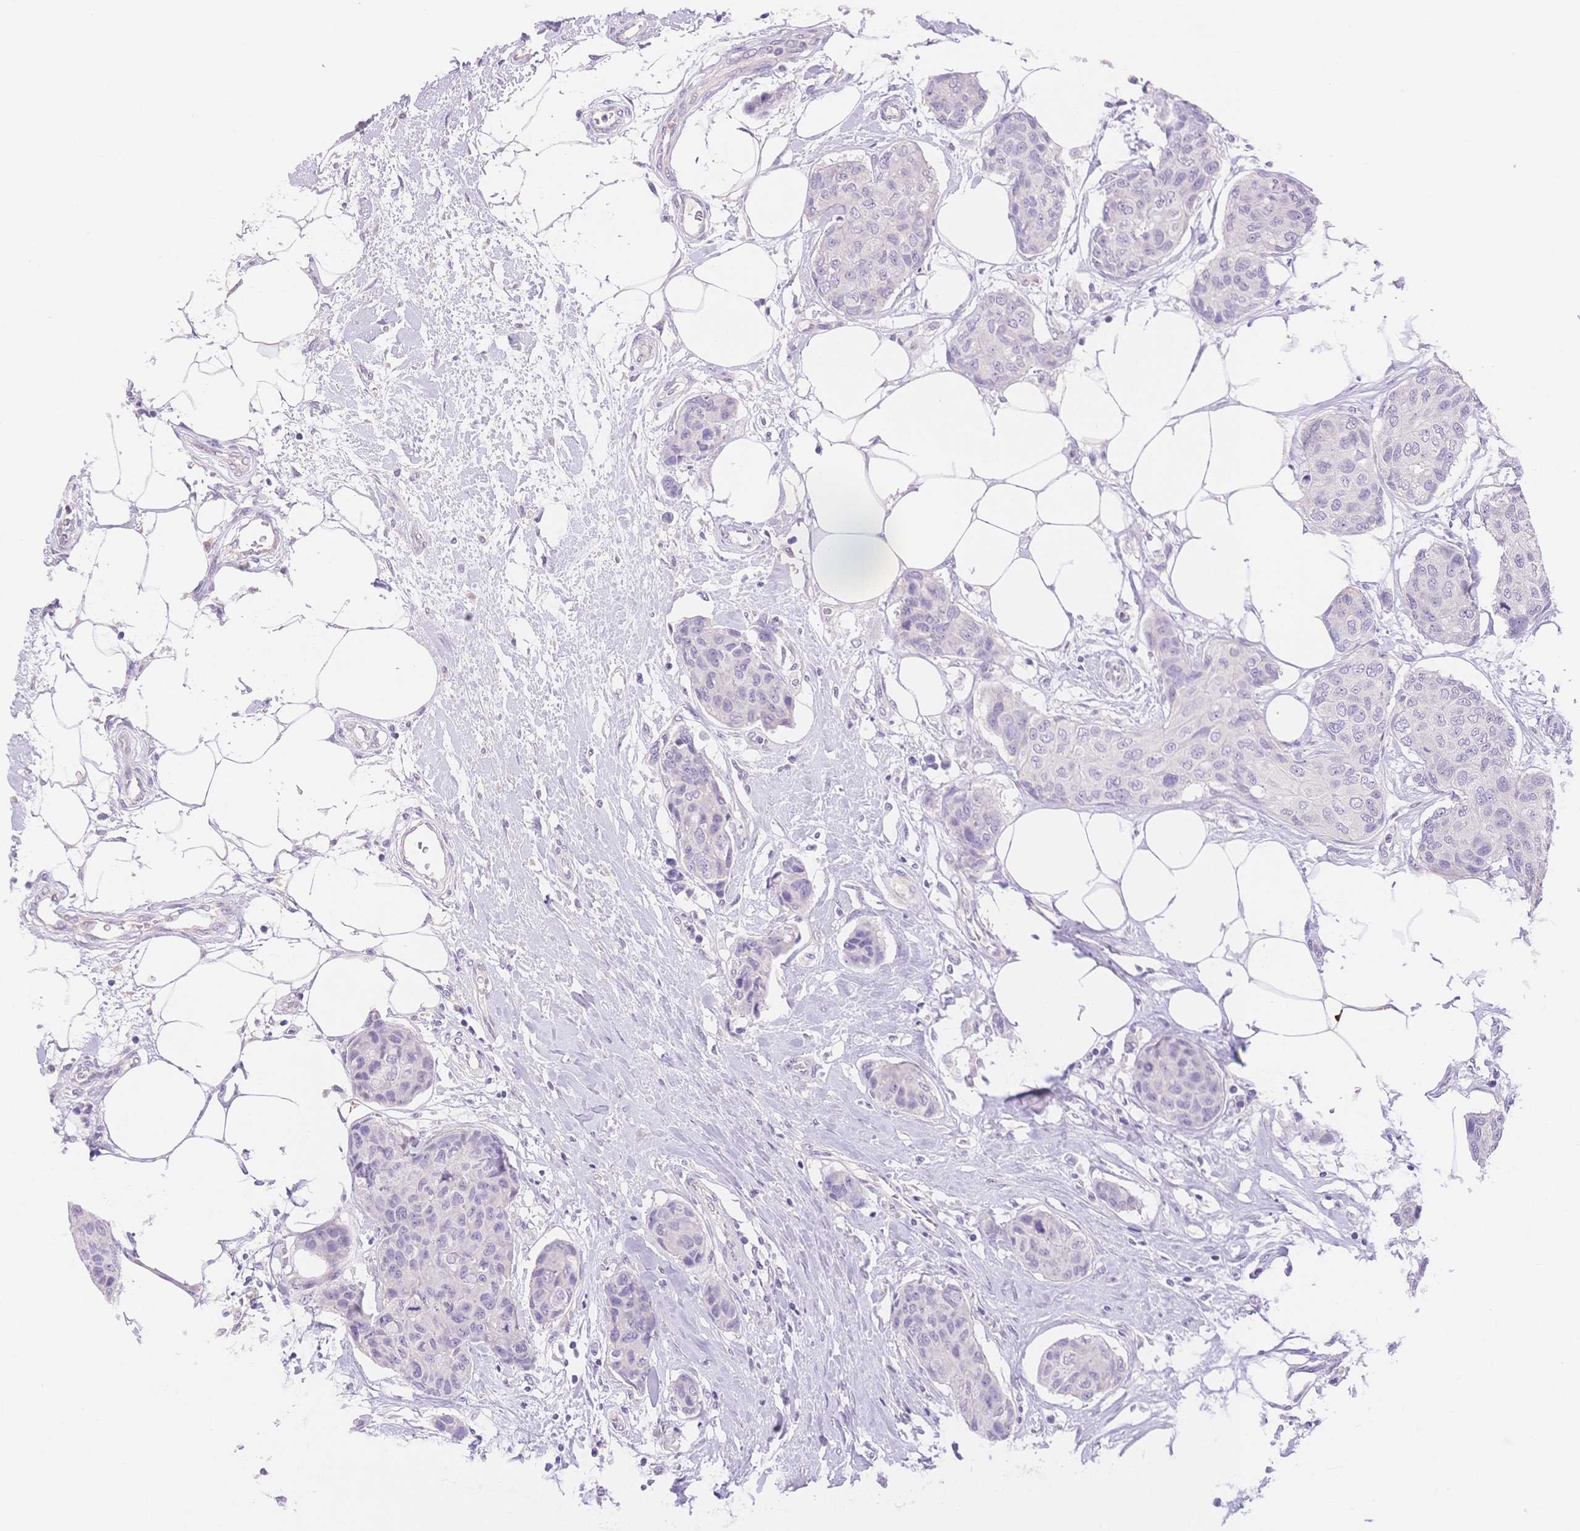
{"staining": {"intensity": "negative", "quantity": "none", "location": "none"}, "tissue": "breast cancer", "cell_type": "Tumor cells", "image_type": "cancer", "snomed": [{"axis": "morphology", "description": "Duct carcinoma"}, {"axis": "topography", "description": "Breast"}], "caption": "Immunohistochemistry image of neoplastic tissue: invasive ductal carcinoma (breast) stained with DAB (3,3'-diaminobenzidine) displays no significant protein expression in tumor cells.", "gene": "MYOM1", "patient": {"sex": "female", "age": 80}}